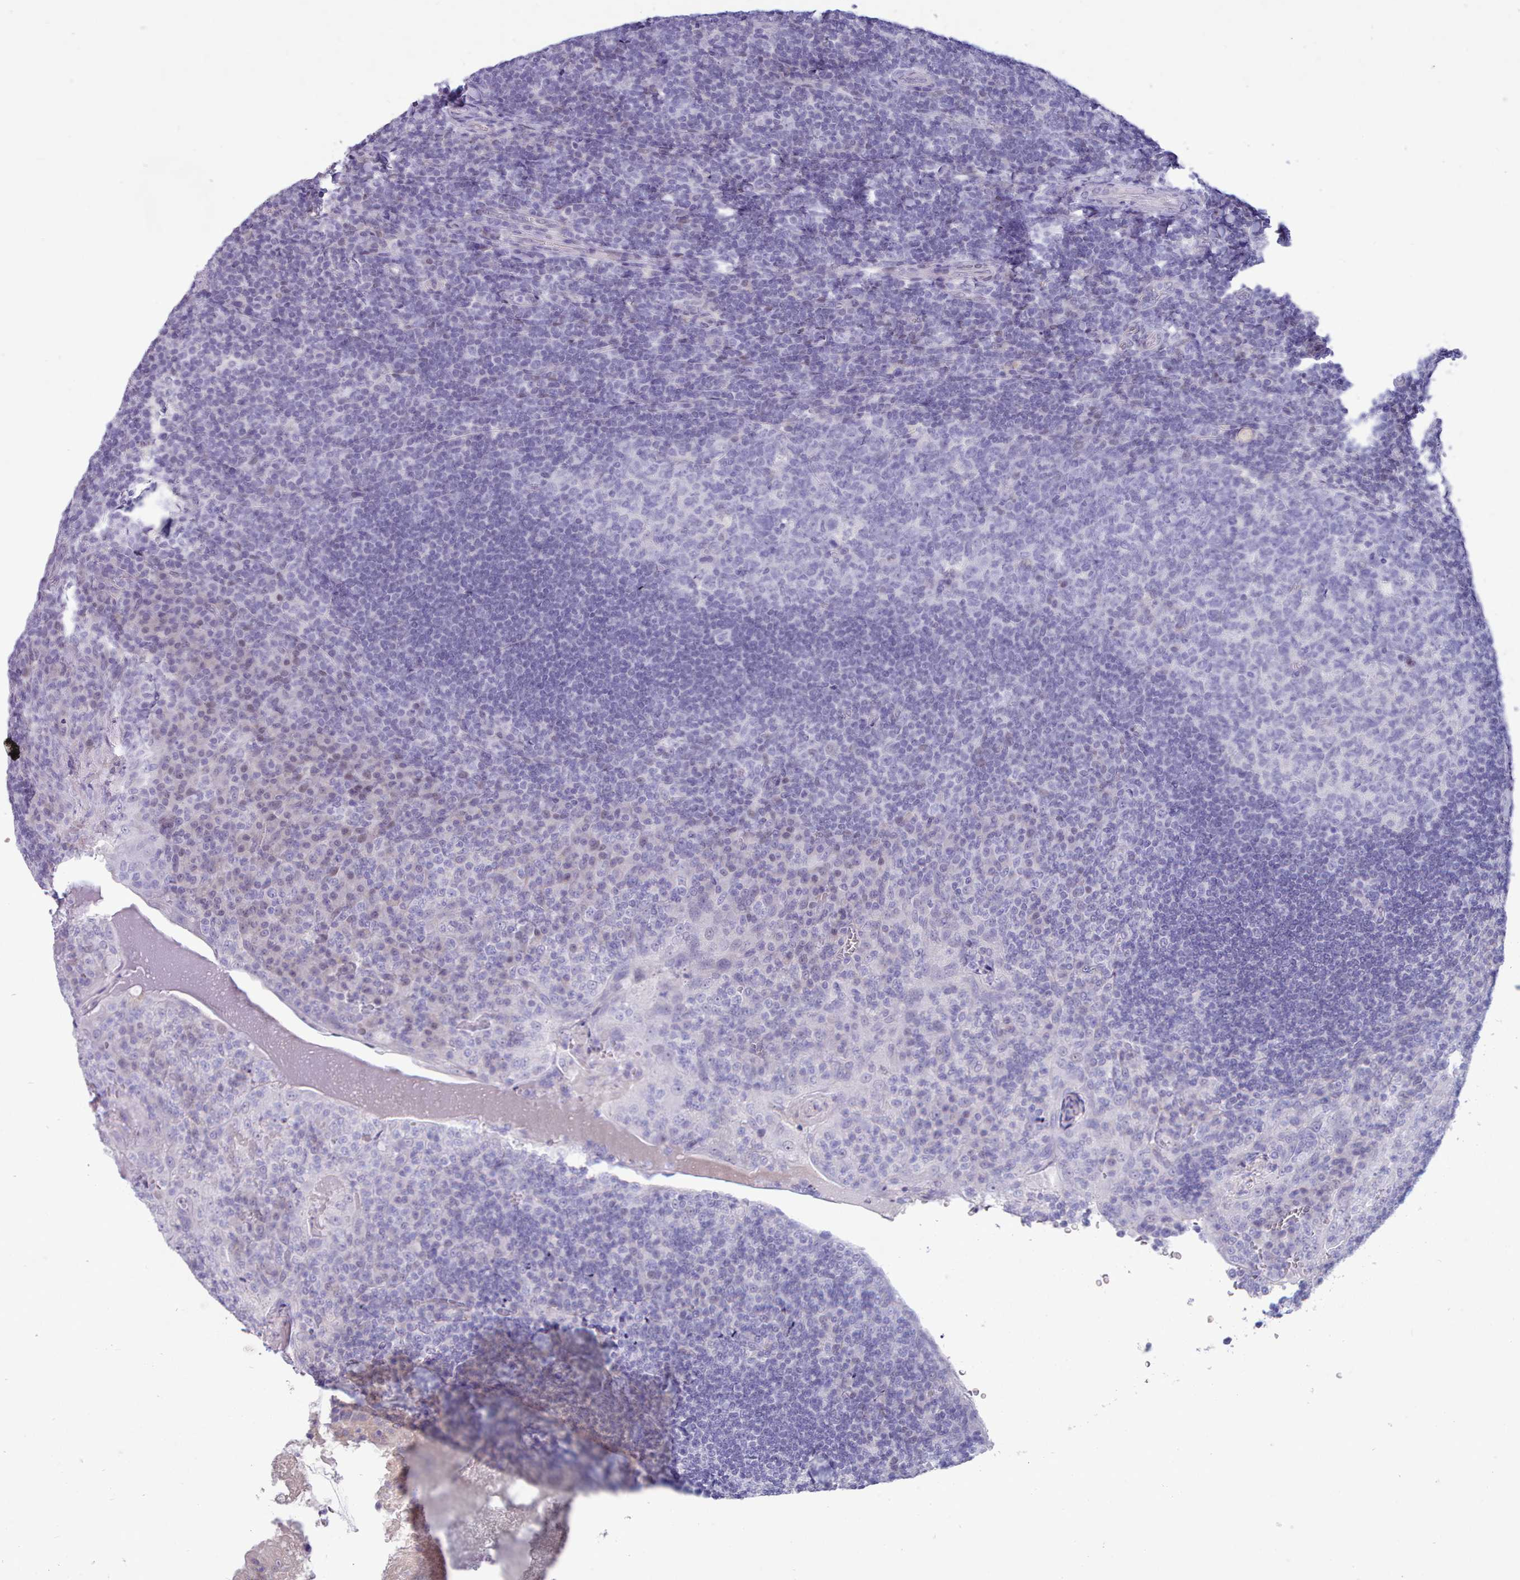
{"staining": {"intensity": "negative", "quantity": "none", "location": "none"}, "tissue": "tonsil", "cell_type": "Germinal center cells", "image_type": "normal", "snomed": [{"axis": "morphology", "description": "Normal tissue, NOS"}, {"axis": "topography", "description": "Tonsil"}], "caption": "An IHC photomicrograph of normal tonsil is shown. There is no staining in germinal center cells of tonsil. (Stains: DAB IHC with hematoxylin counter stain, Microscopy: brightfield microscopy at high magnification).", "gene": "TMEM253", "patient": {"sex": "male", "age": 17}}